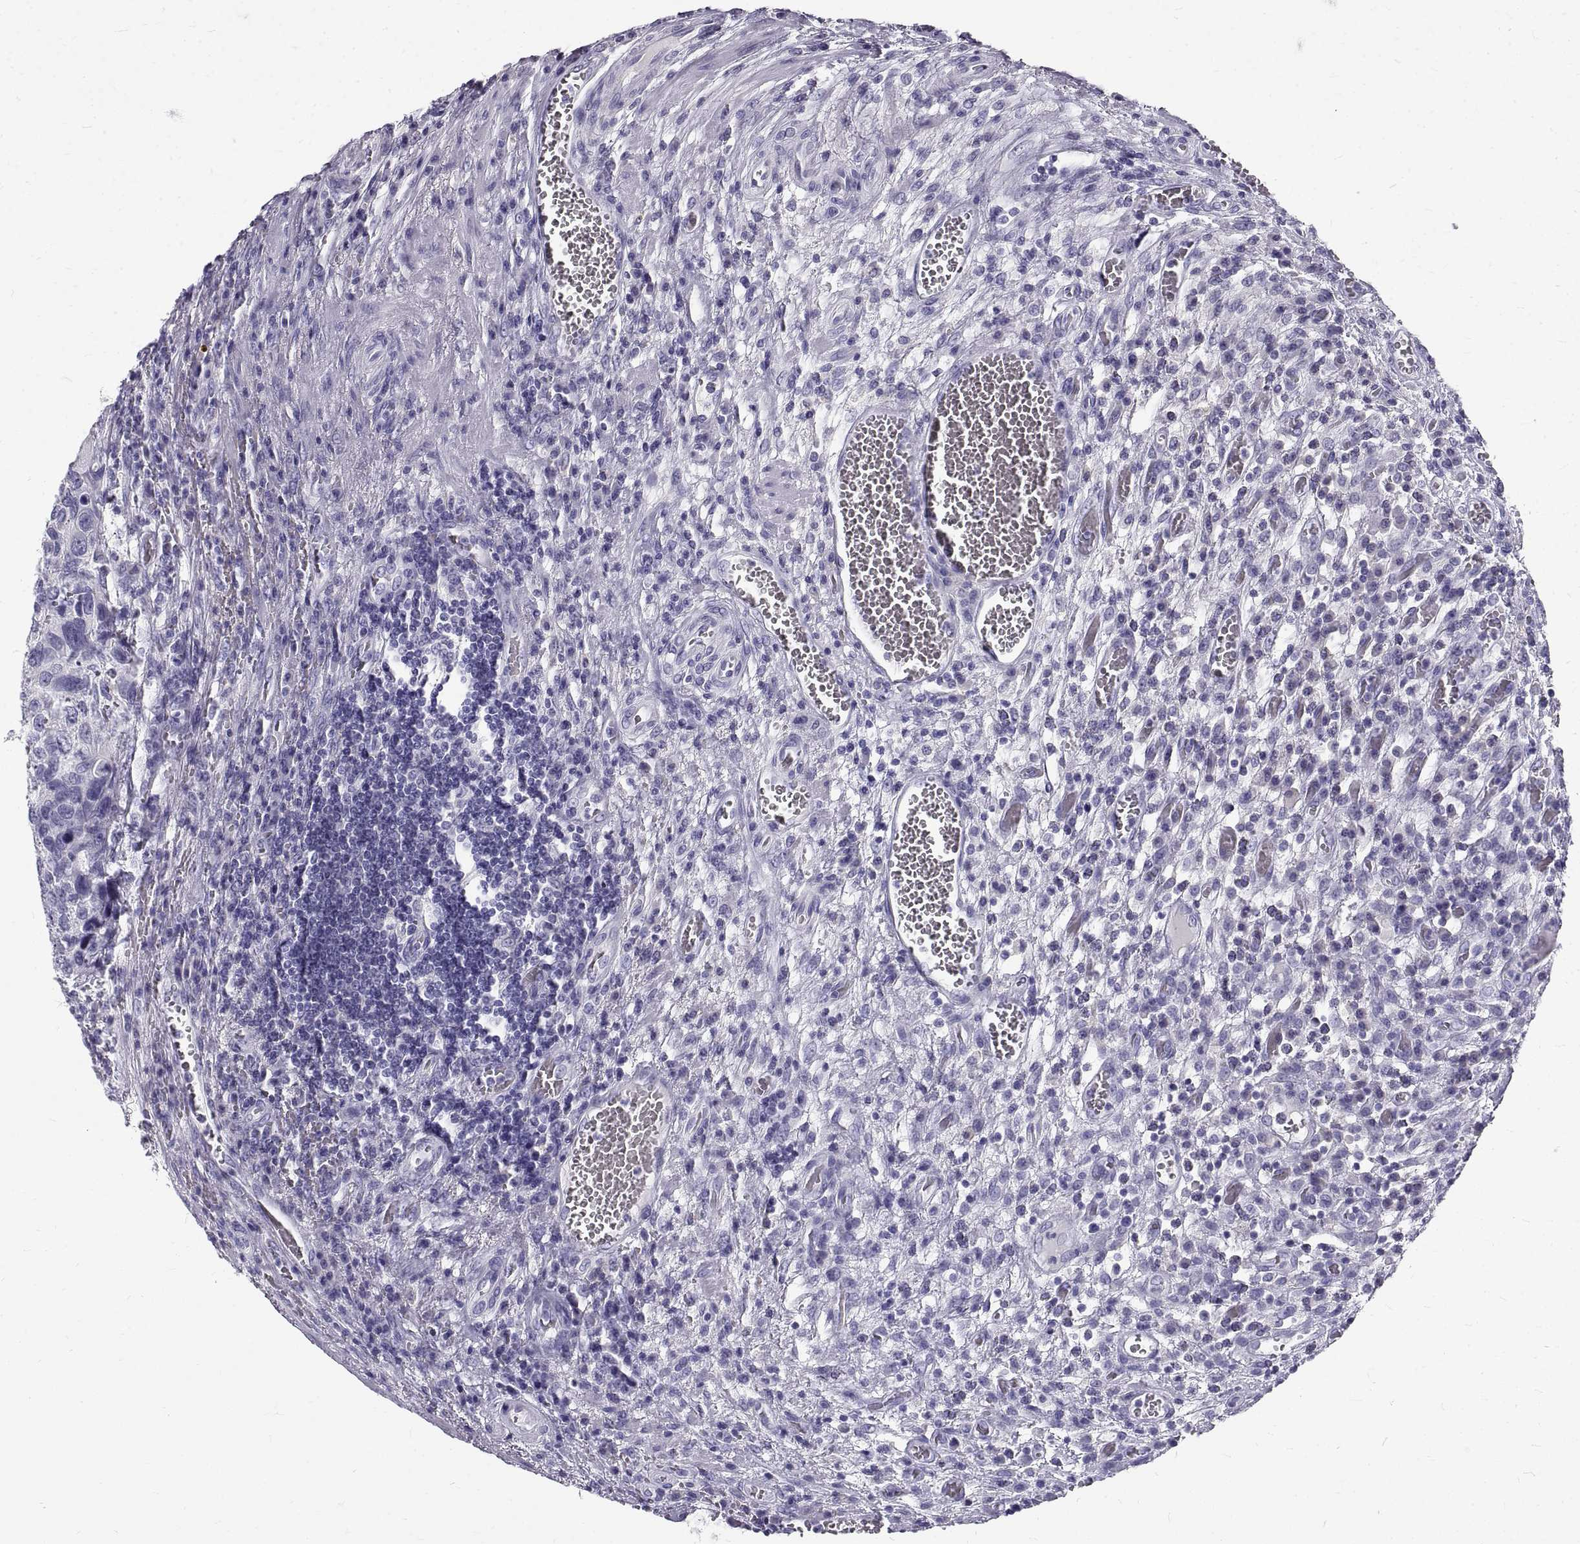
{"staining": {"intensity": "negative", "quantity": "none", "location": "none"}, "tissue": "urothelial cancer", "cell_type": "Tumor cells", "image_type": "cancer", "snomed": [{"axis": "morphology", "description": "Urothelial carcinoma, High grade"}, {"axis": "topography", "description": "Urinary bladder"}], "caption": "Protein analysis of high-grade urothelial carcinoma exhibits no significant expression in tumor cells.", "gene": "GNG12", "patient": {"sex": "male", "age": 60}}